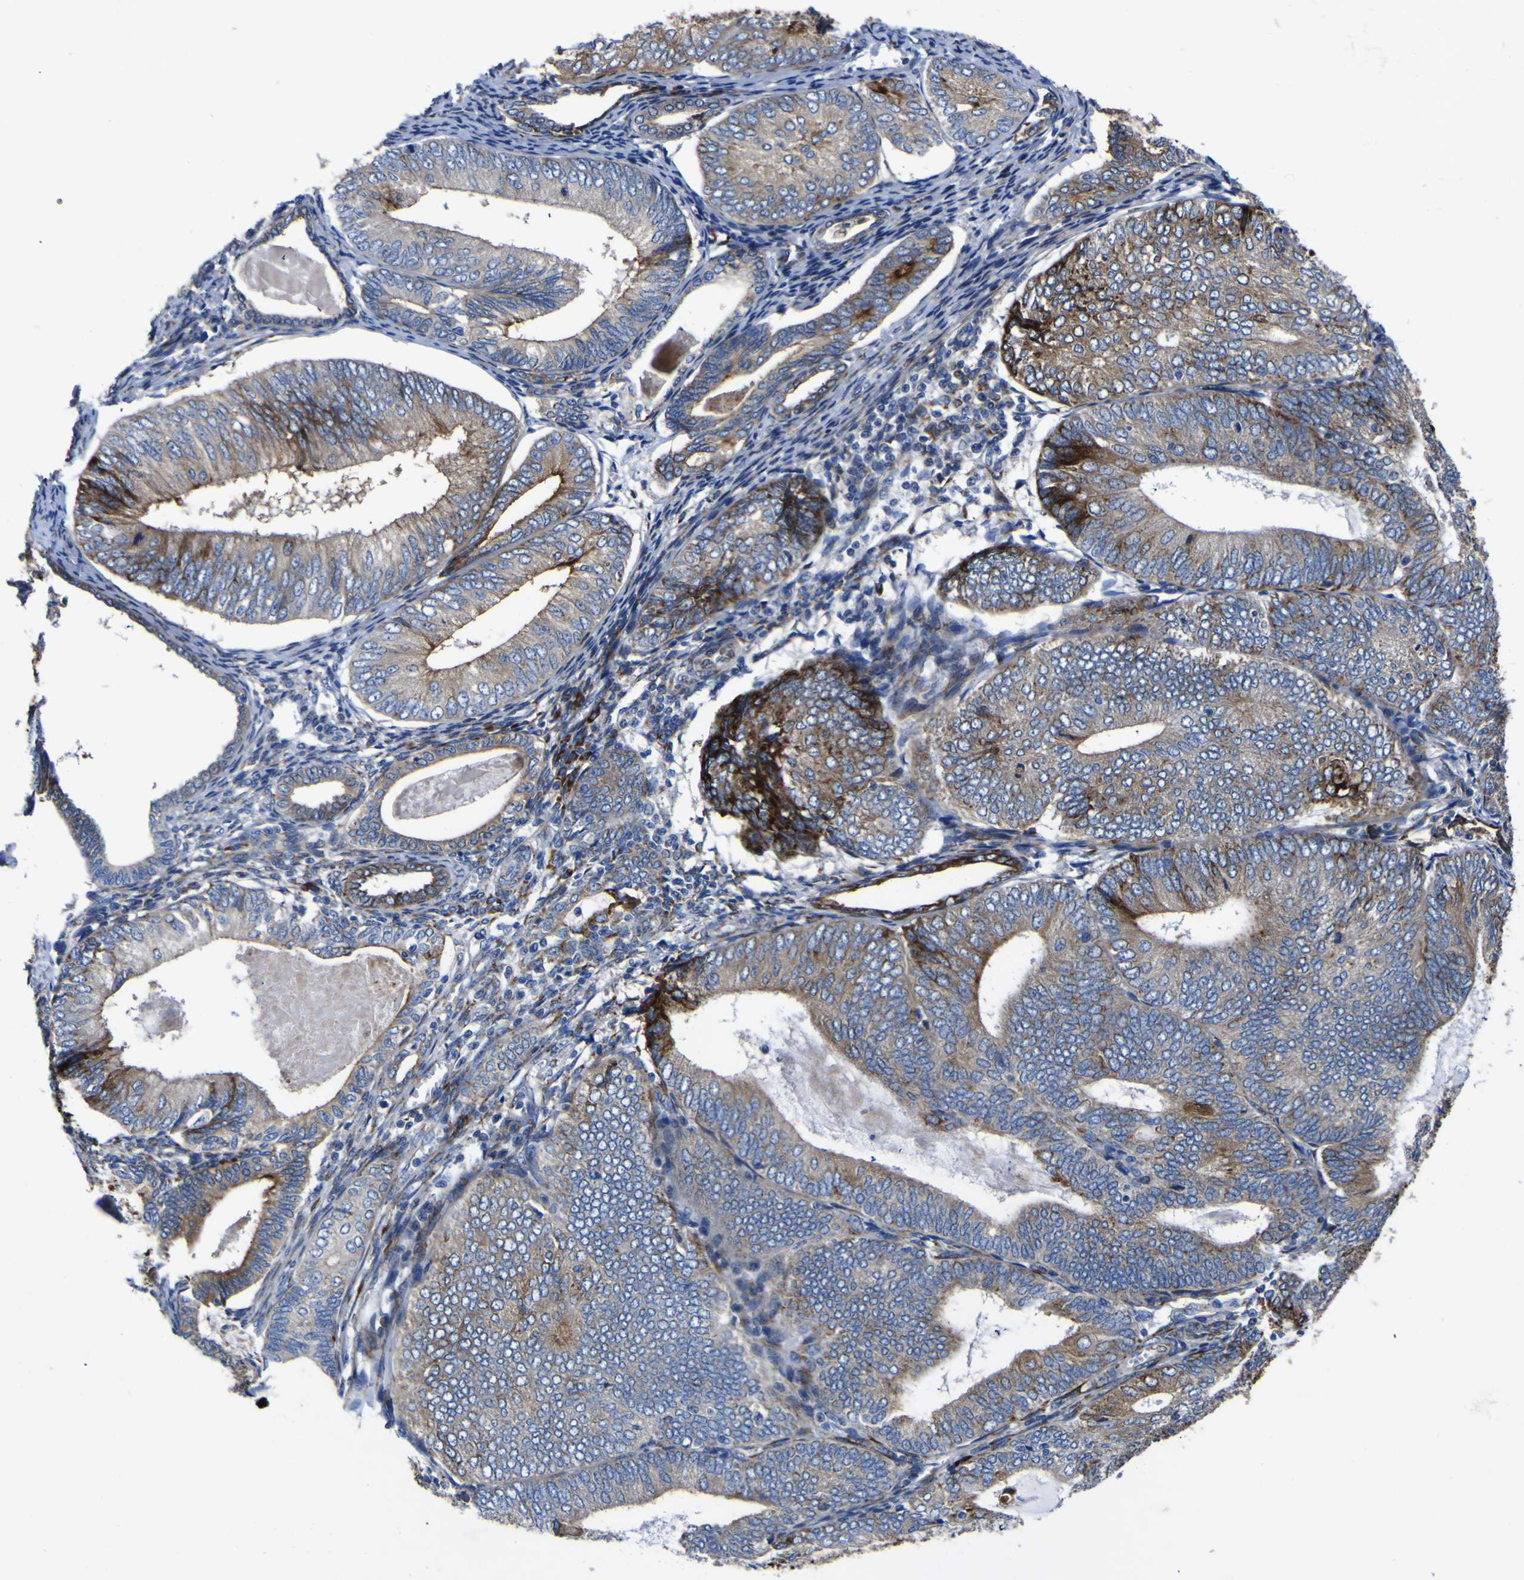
{"staining": {"intensity": "moderate", "quantity": ">75%", "location": "cytoplasmic/membranous"}, "tissue": "endometrial cancer", "cell_type": "Tumor cells", "image_type": "cancer", "snomed": [{"axis": "morphology", "description": "Adenocarcinoma, NOS"}, {"axis": "topography", "description": "Endometrium"}], "caption": "DAB (3,3'-diaminobenzidine) immunohistochemical staining of adenocarcinoma (endometrial) shows moderate cytoplasmic/membranous protein expression in approximately >75% of tumor cells.", "gene": "SCD", "patient": {"sex": "female", "age": 81}}